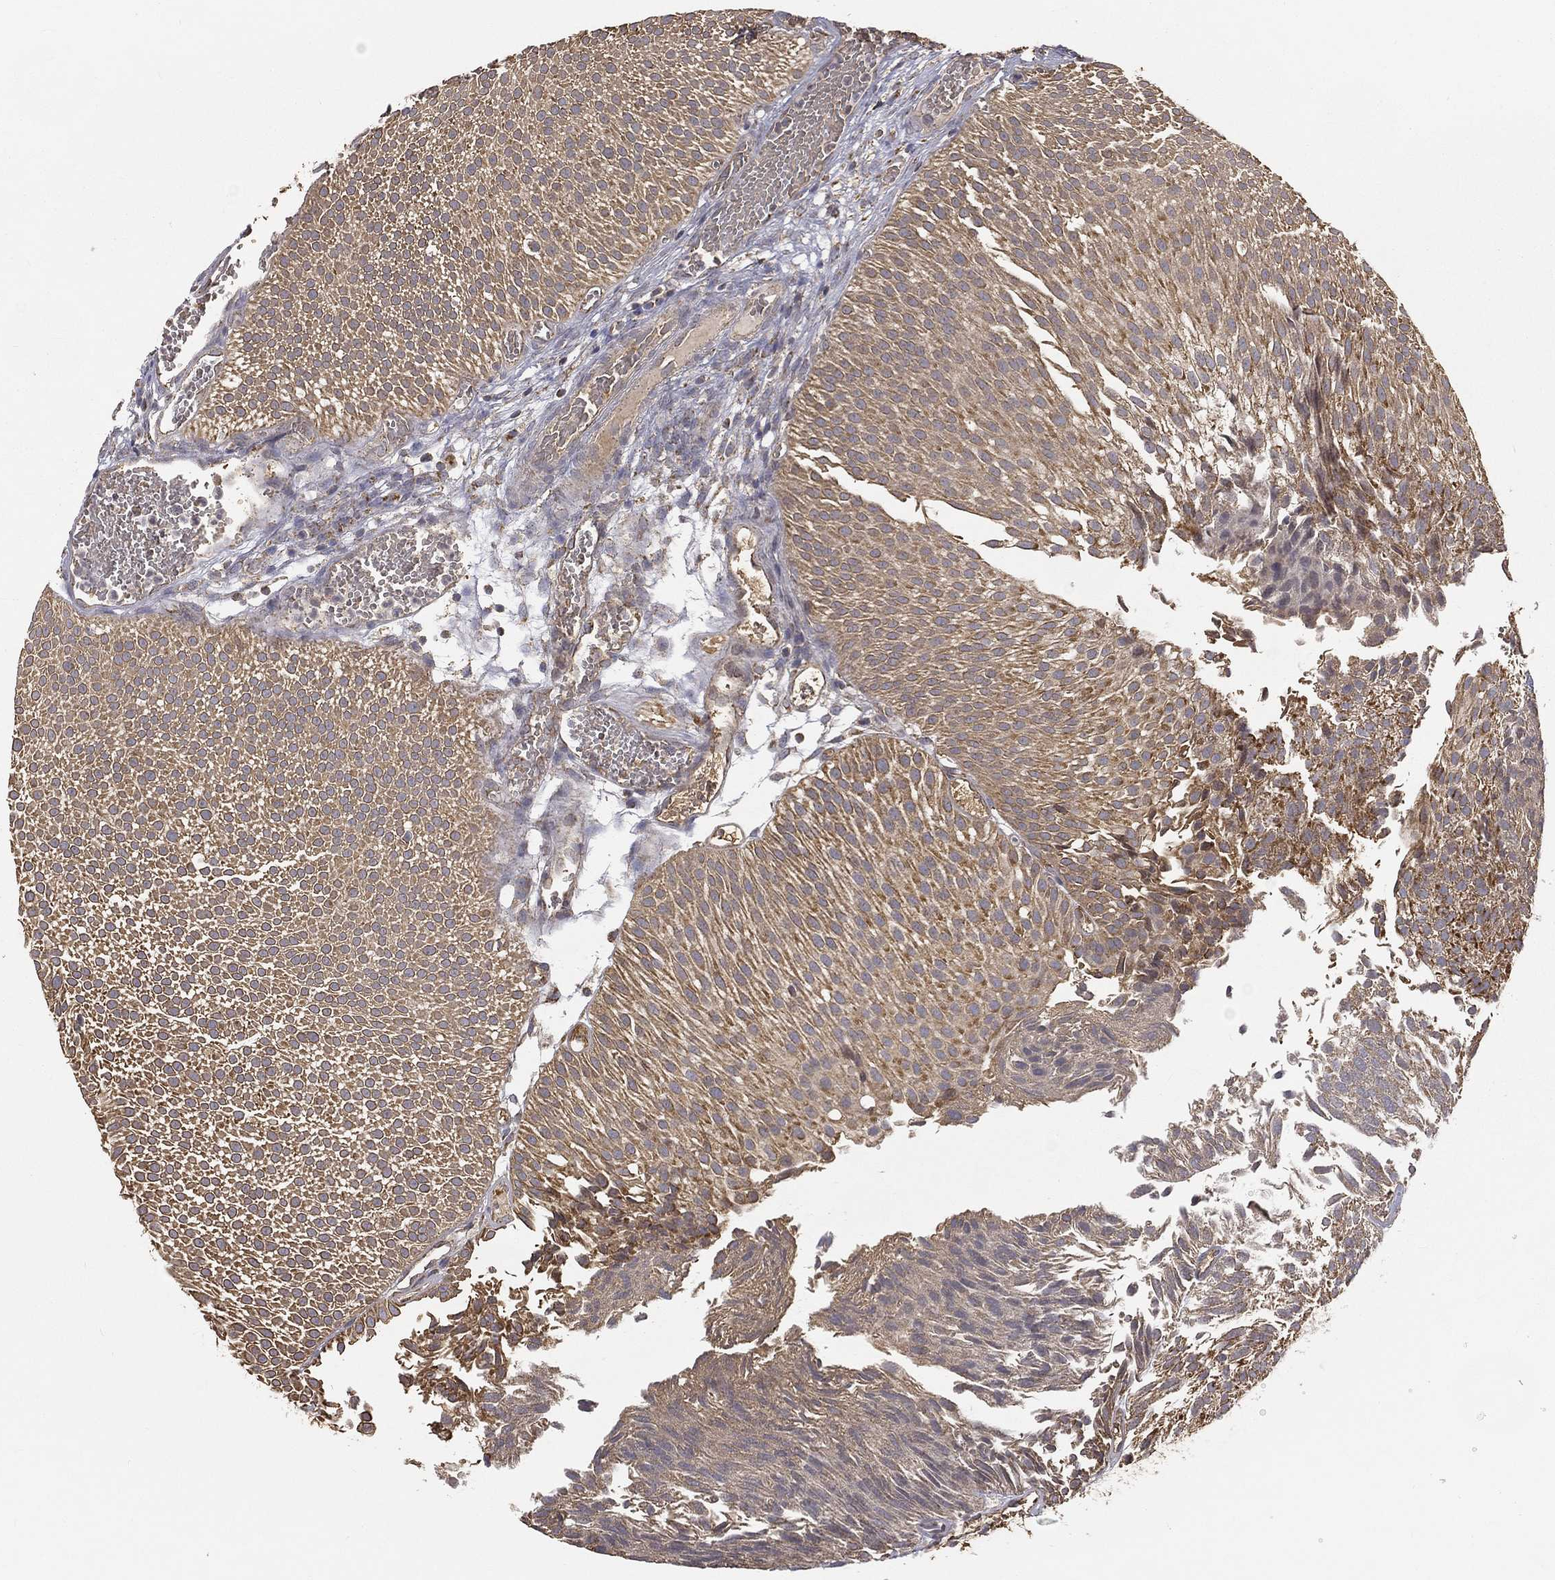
{"staining": {"intensity": "moderate", "quantity": ">75%", "location": "cytoplasmic/membranous"}, "tissue": "urothelial cancer", "cell_type": "Tumor cells", "image_type": "cancer", "snomed": [{"axis": "morphology", "description": "Urothelial carcinoma, Low grade"}, {"axis": "topography", "description": "Urinary bladder"}], "caption": "High-power microscopy captured an immunohistochemistry (IHC) histopathology image of low-grade urothelial carcinoma, revealing moderate cytoplasmic/membranous staining in about >75% of tumor cells.", "gene": "MRPL46", "patient": {"sex": "male", "age": 65}}